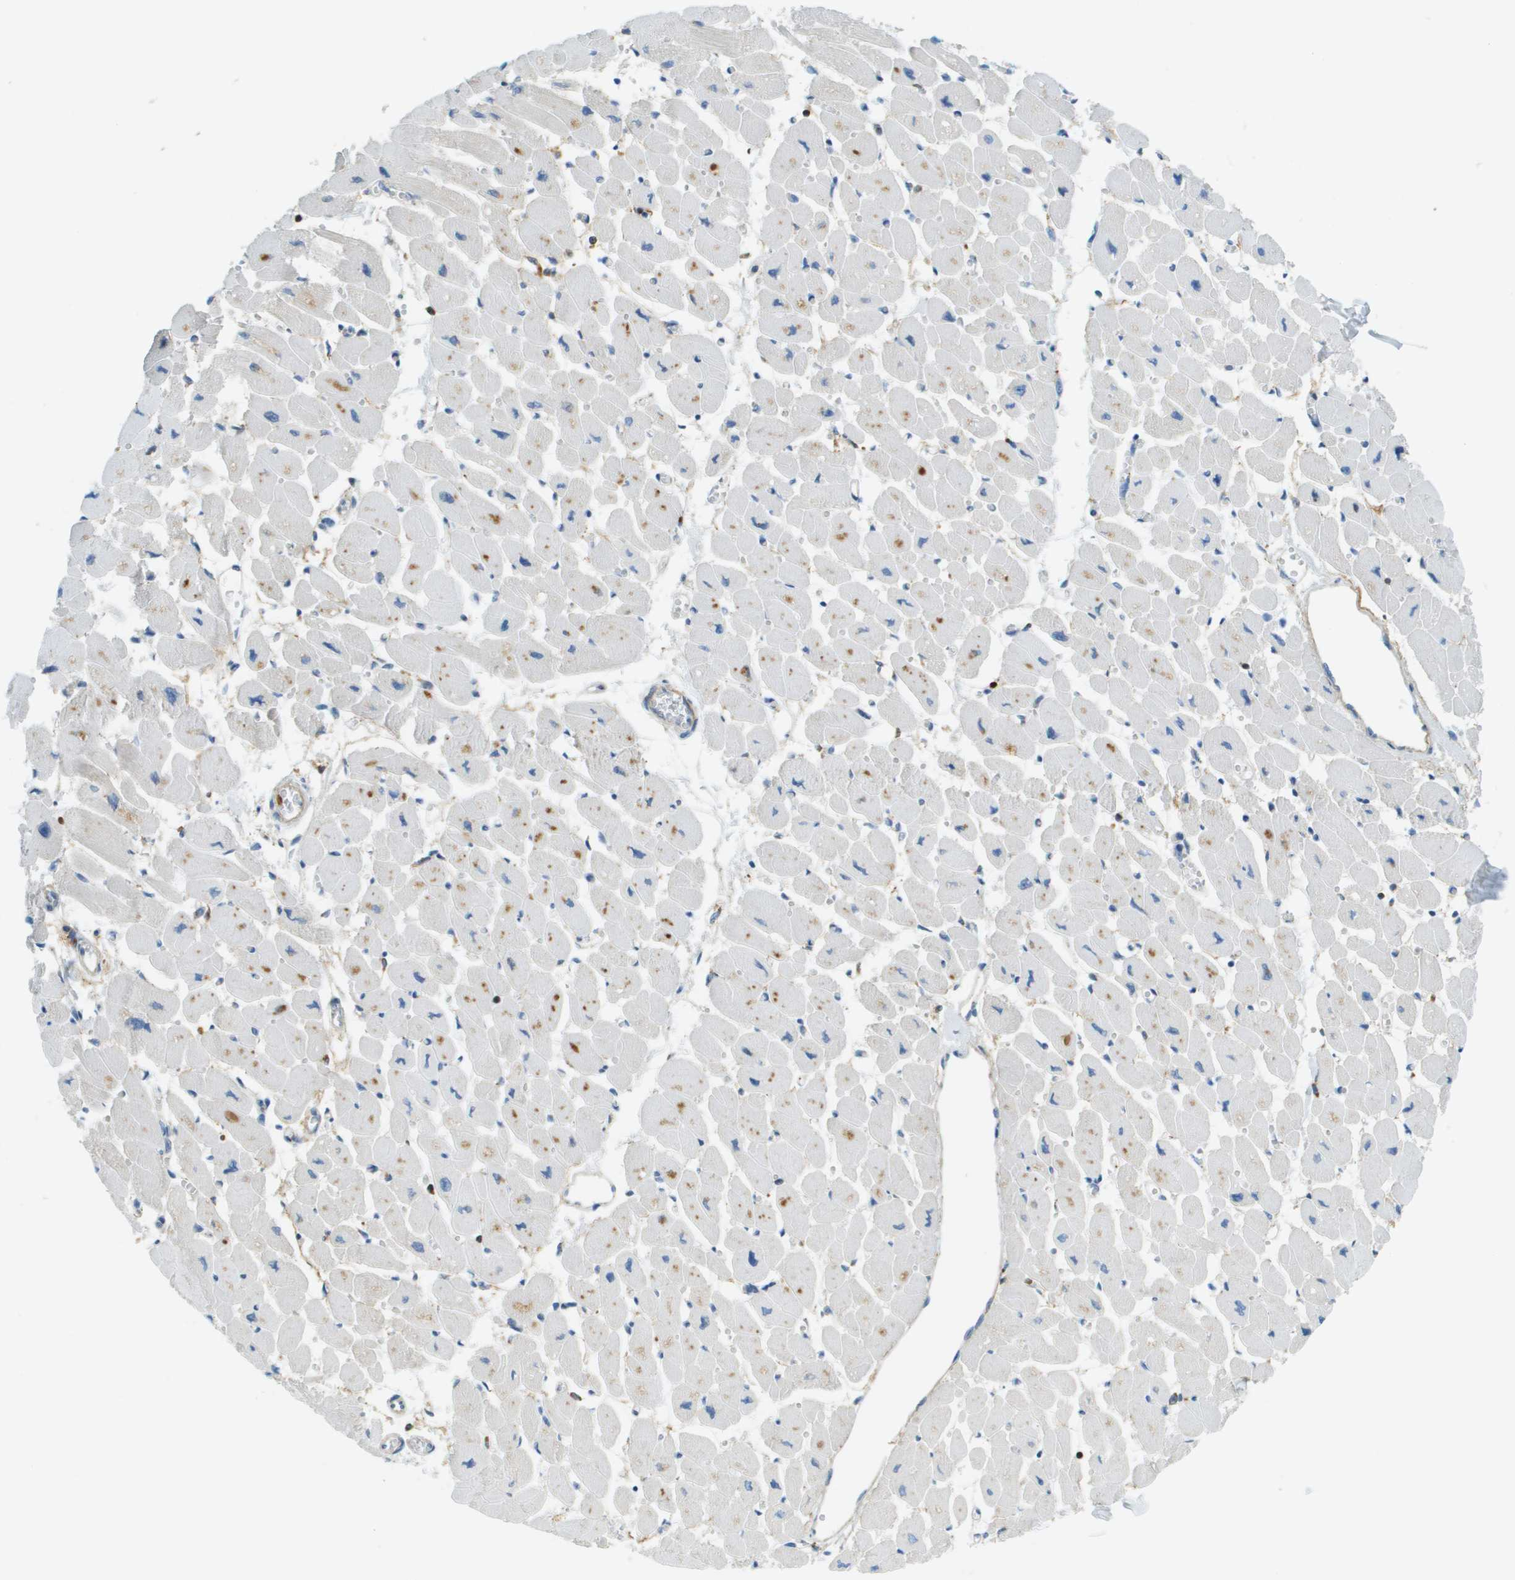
{"staining": {"intensity": "moderate", "quantity": "<25%", "location": "cytoplasmic/membranous"}, "tissue": "heart muscle", "cell_type": "Cardiomyocytes", "image_type": "normal", "snomed": [{"axis": "morphology", "description": "Normal tissue, NOS"}, {"axis": "topography", "description": "Heart"}], "caption": "The immunohistochemical stain shows moderate cytoplasmic/membranous staining in cardiomyocytes of unremarkable heart muscle.", "gene": "PLBD2", "patient": {"sex": "female", "age": 54}}